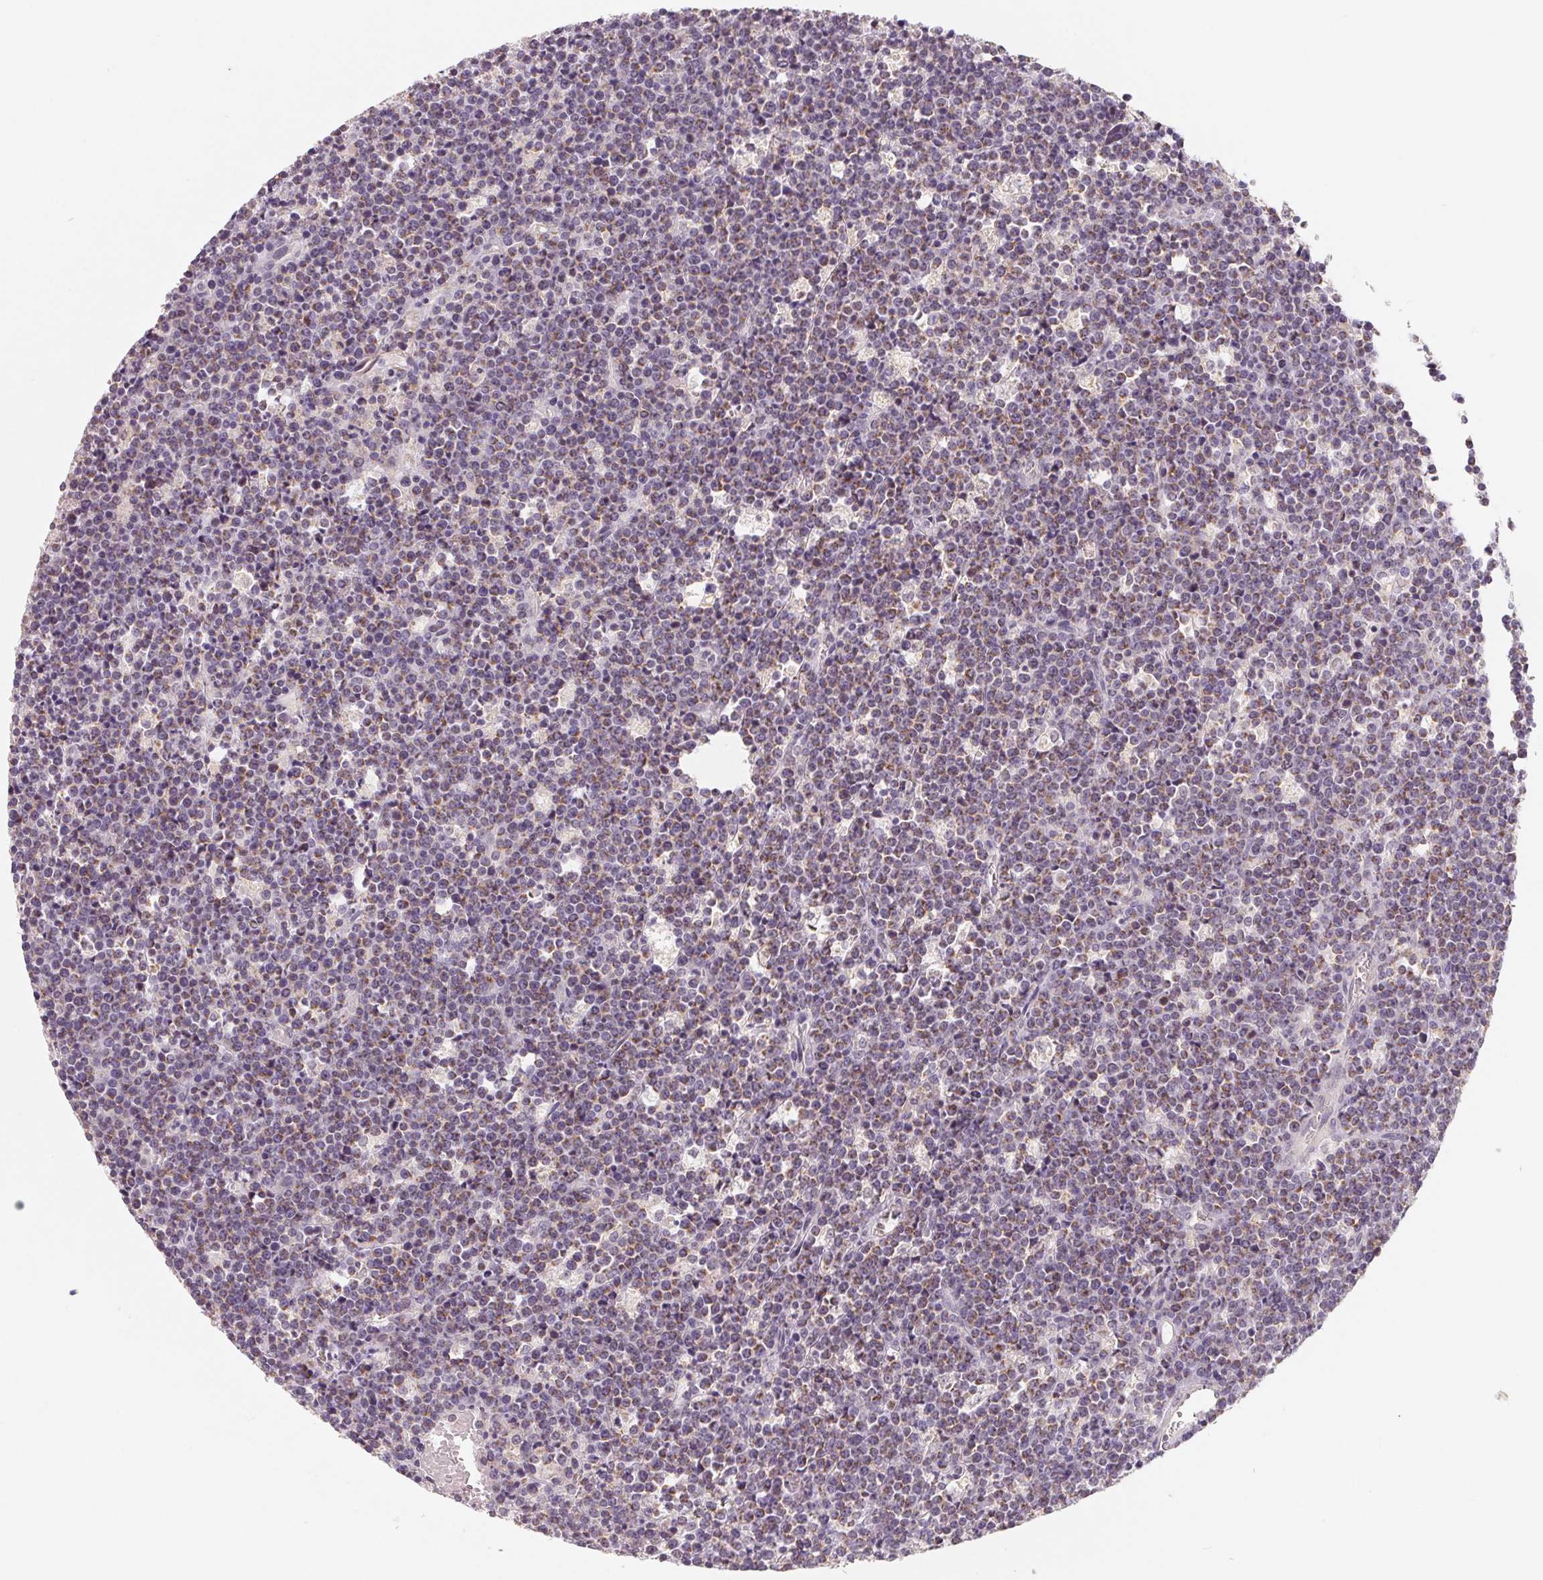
{"staining": {"intensity": "moderate", "quantity": "<25%", "location": "cytoplasmic/membranous"}, "tissue": "lymphoma", "cell_type": "Tumor cells", "image_type": "cancer", "snomed": [{"axis": "morphology", "description": "Malignant lymphoma, non-Hodgkin's type, High grade"}, {"axis": "topography", "description": "Ovary"}], "caption": "Malignant lymphoma, non-Hodgkin's type (high-grade) stained for a protein (brown) exhibits moderate cytoplasmic/membranous positive staining in about <25% of tumor cells.", "gene": "GHITM", "patient": {"sex": "female", "age": 56}}